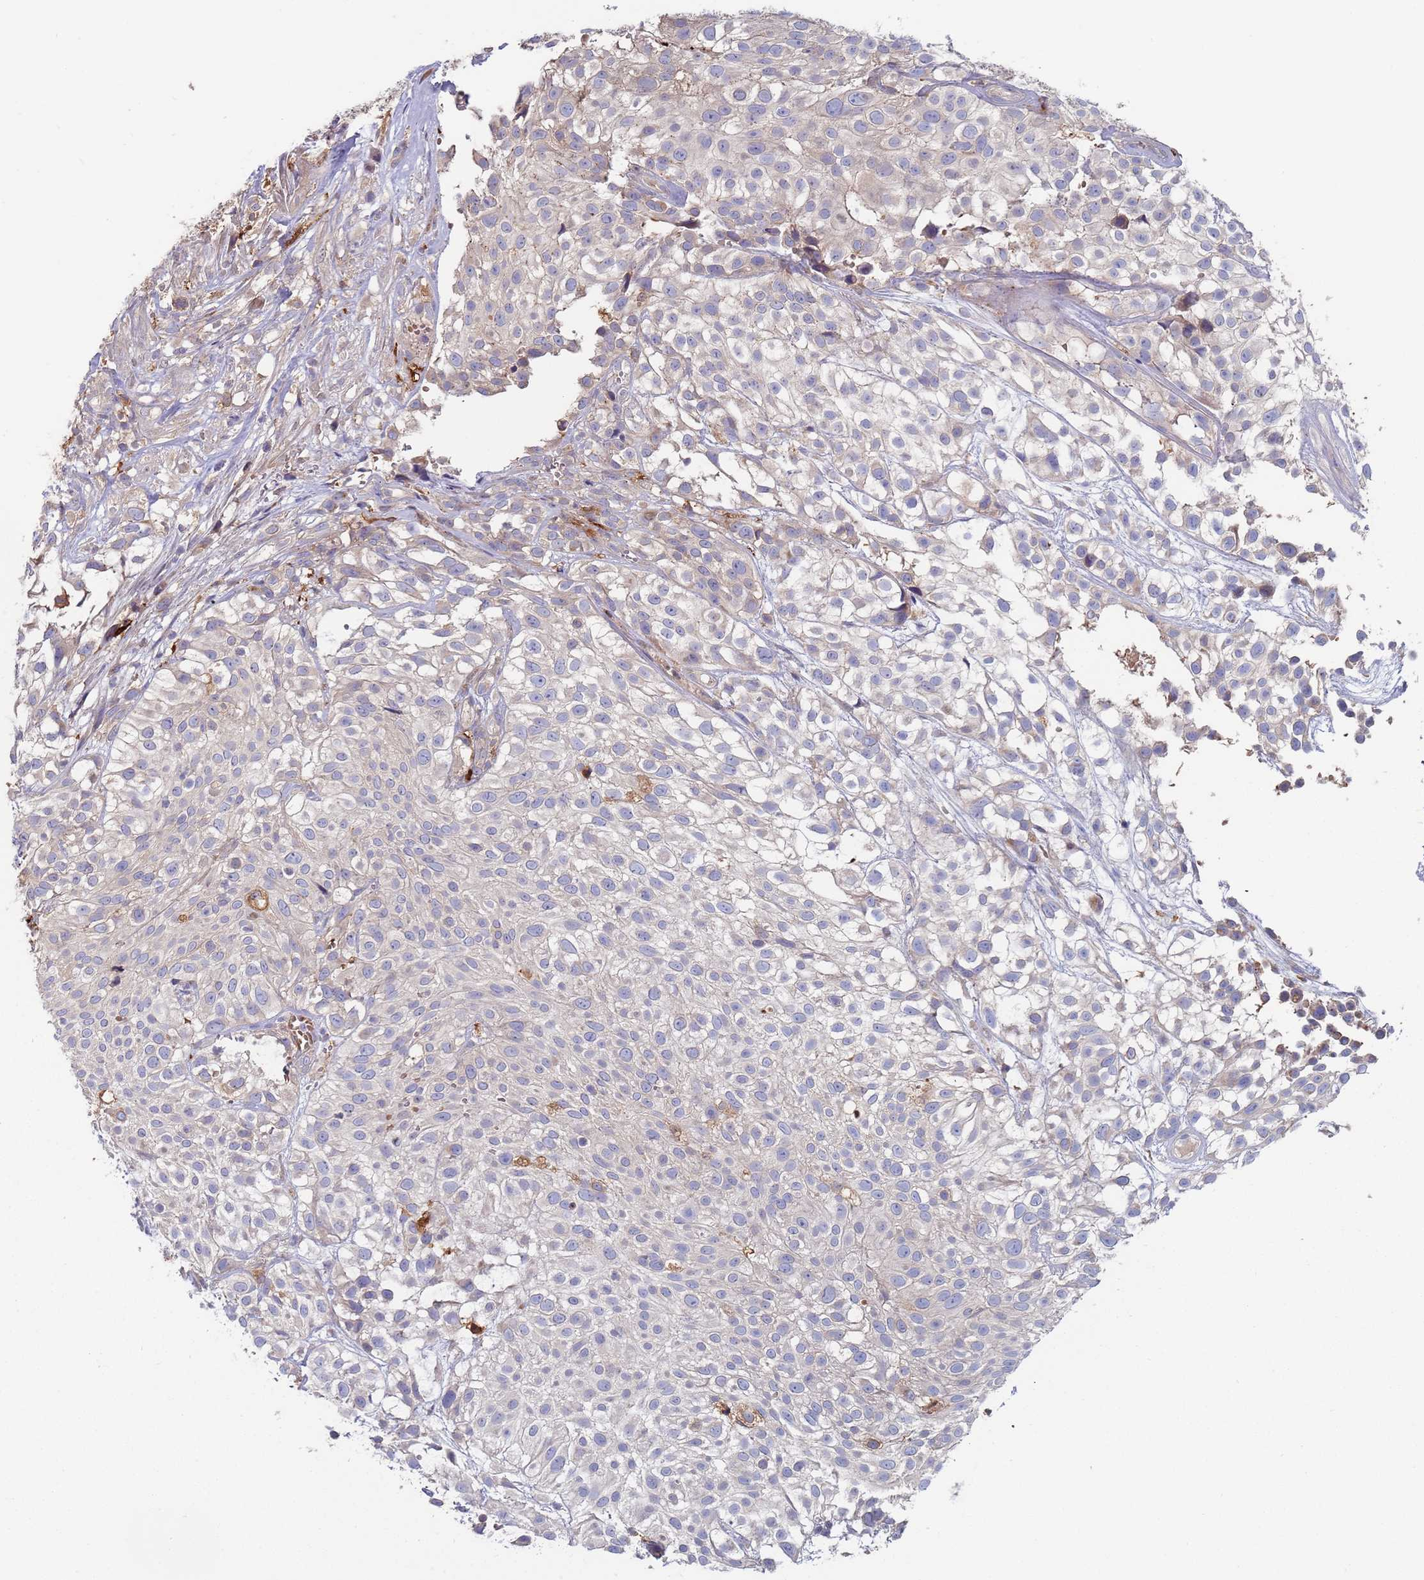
{"staining": {"intensity": "negative", "quantity": "none", "location": "none"}, "tissue": "urothelial cancer", "cell_type": "Tumor cells", "image_type": "cancer", "snomed": [{"axis": "morphology", "description": "Urothelial carcinoma, High grade"}, {"axis": "topography", "description": "Urinary bladder"}], "caption": "Immunohistochemistry of human high-grade urothelial carcinoma demonstrates no expression in tumor cells.", "gene": "MALRD1", "patient": {"sex": "male", "age": 56}}